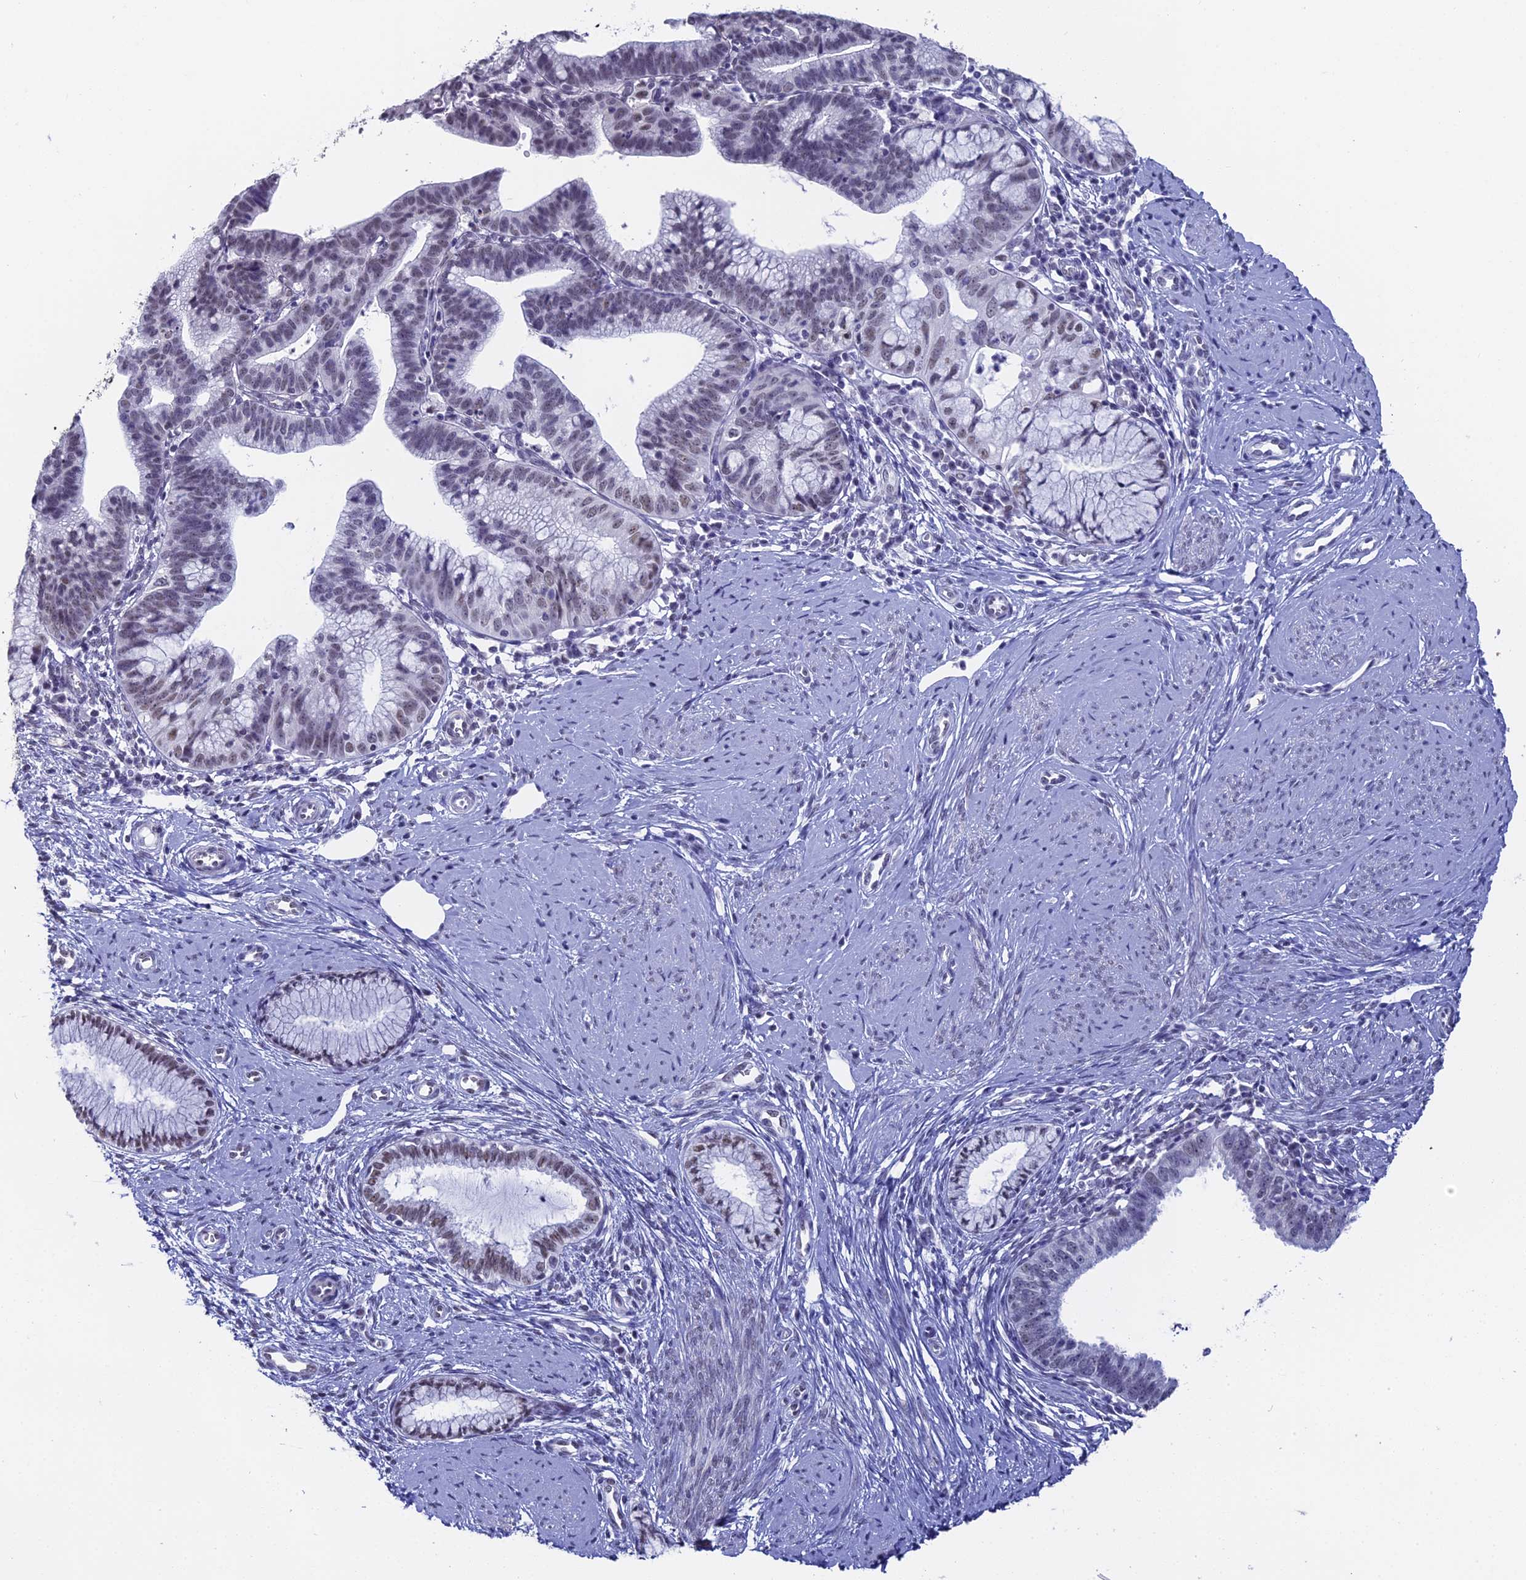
{"staining": {"intensity": "weak", "quantity": "<25%", "location": "nuclear"}, "tissue": "cervical cancer", "cell_type": "Tumor cells", "image_type": "cancer", "snomed": [{"axis": "morphology", "description": "Adenocarcinoma, NOS"}, {"axis": "topography", "description": "Cervix"}], "caption": "This is a histopathology image of immunohistochemistry (IHC) staining of cervical cancer (adenocarcinoma), which shows no staining in tumor cells. Nuclei are stained in blue.", "gene": "CD2BP2", "patient": {"sex": "female", "age": 36}}